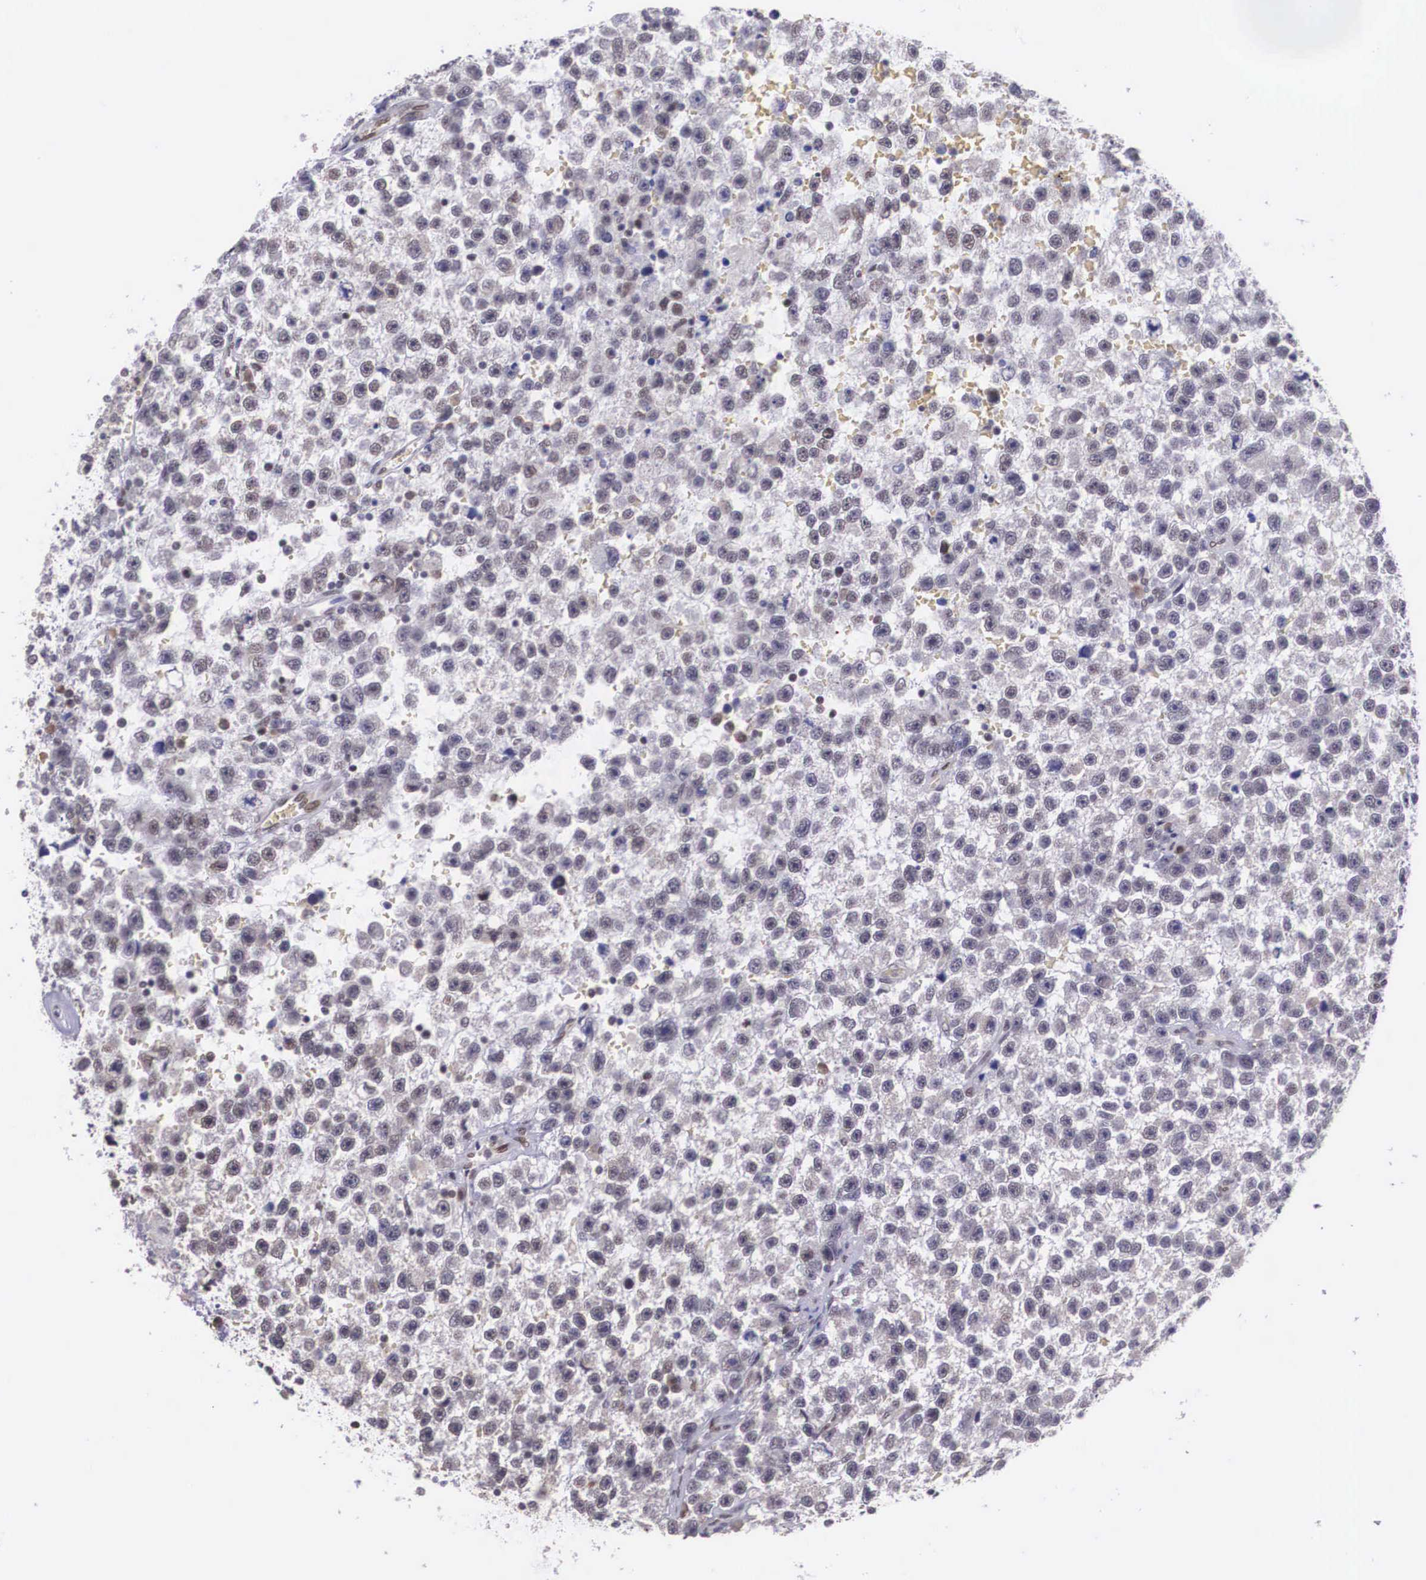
{"staining": {"intensity": "negative", "quantity": "none", "location": "none"}, "tissue": "testis cancer", "cell_type": "Tumor cells", "image_type": "cancer", "snomed": [{"axis": "morphology", "description": "Seminoma, NOS"}, {"axis": "topography", "description": "Testis"}], "caption": "High power microscopy micrograph of an immunohistochemistry image of testis cancer, revealing no significant staining in tumor cells. (Stains: DAB immunohistochemistry with hematoxylin counter stain, Microscopy: brightfield microscopy at high magnification).", "gene": "SLC25A21", "patient": {"sex": "male", "age": 33}}